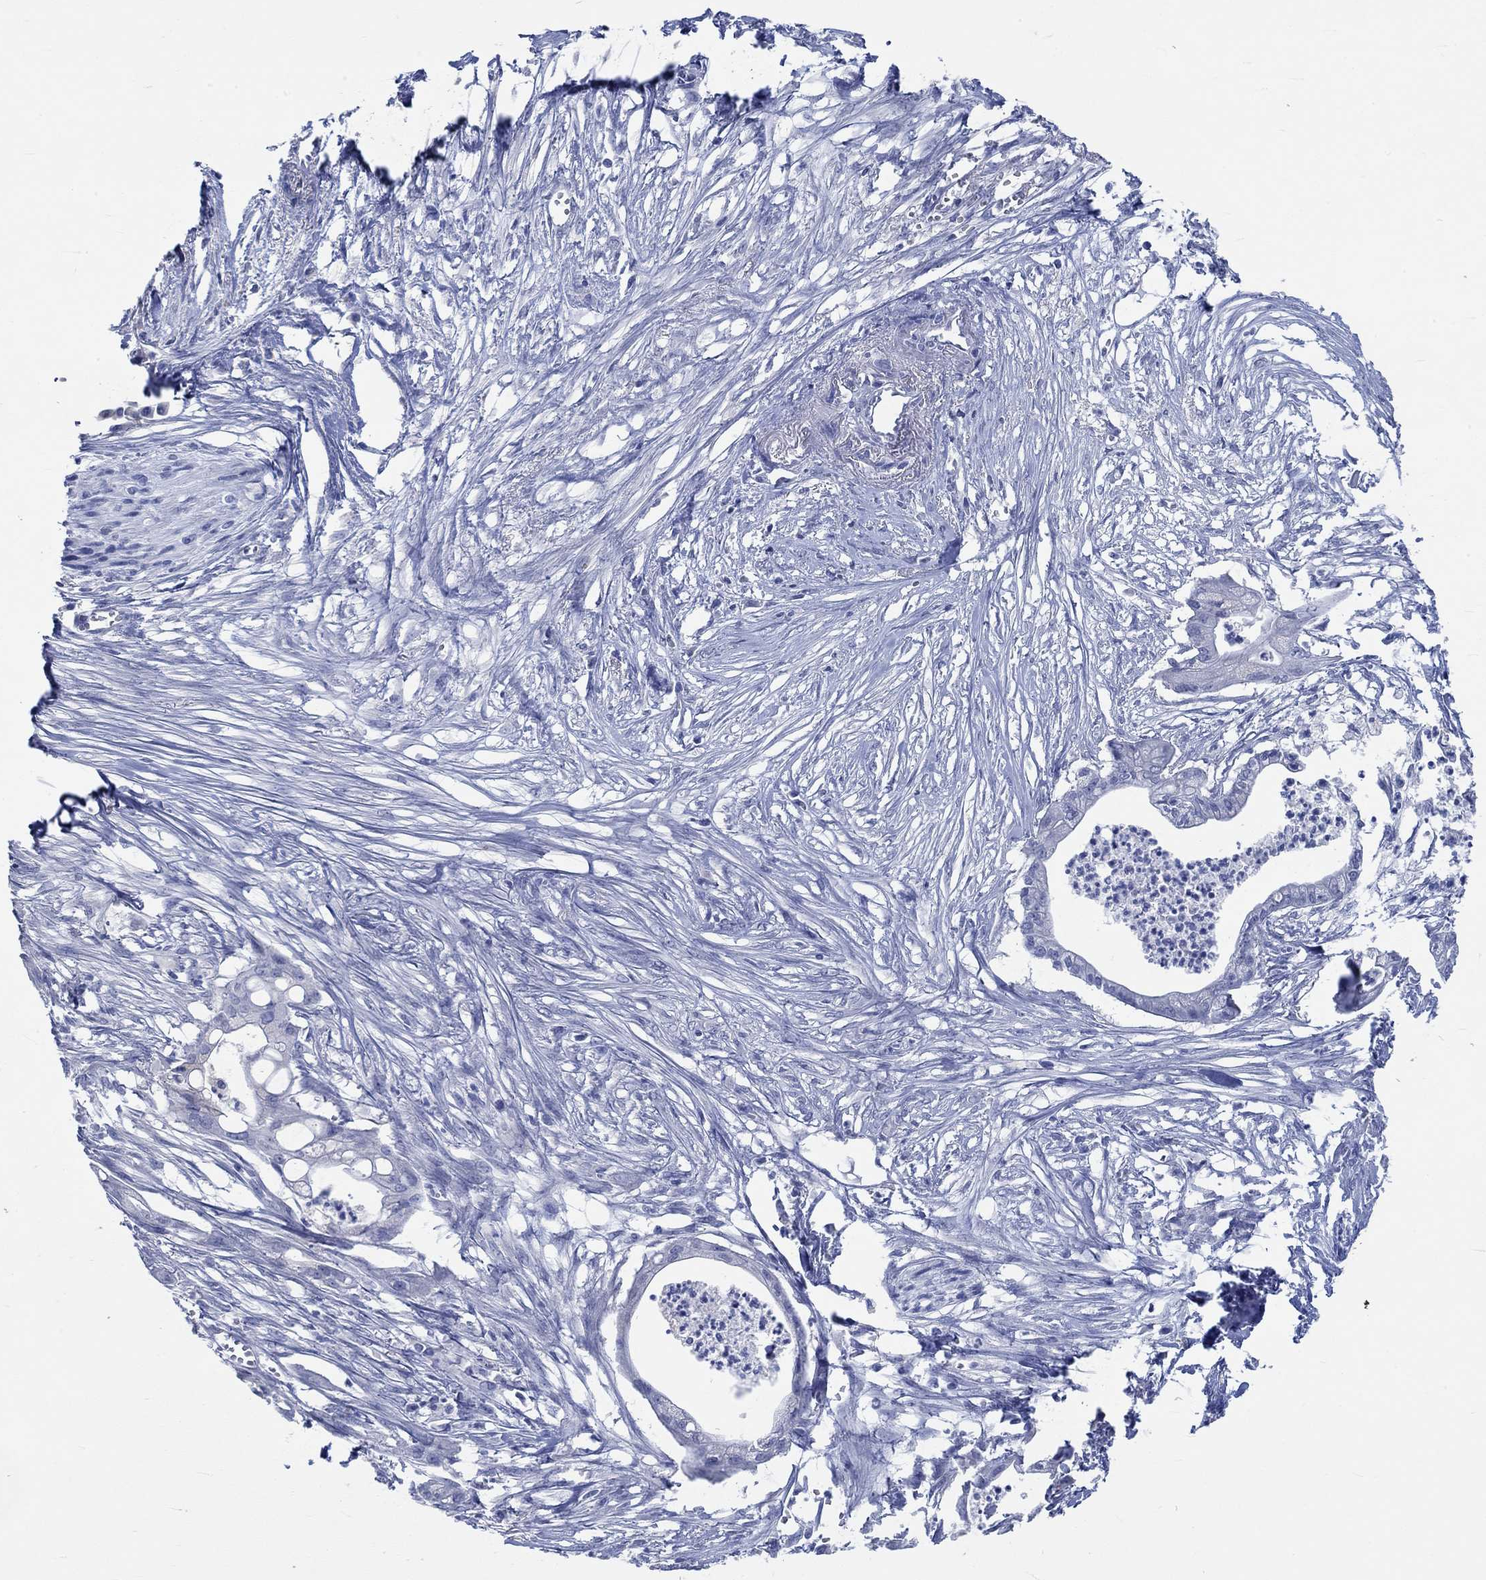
{"staining": {"intensity": "negative", "quantity": "none", "location": "none"}, "tissue": "pancreatic cancer", "cell_type": "Tumor cells", "image_type": "cancer", "snomed": [{"axis": "morphology", "description": "Normal tissue, NOS"}, {"axis": "morphology", "description": "Adenocarcinoma, NOS"}, {"axis": "topography", "description": "Pancreas"}], "caption": "DAB (3,3'-diaminobenzidine) immunohistochemical staining of pancreatic adenocarcinoma displays no significant staining in tumor cells. Nuclei are stained in blue.", "gene": "C4orf47", "patient": {"sex": "female", "age": 58}}